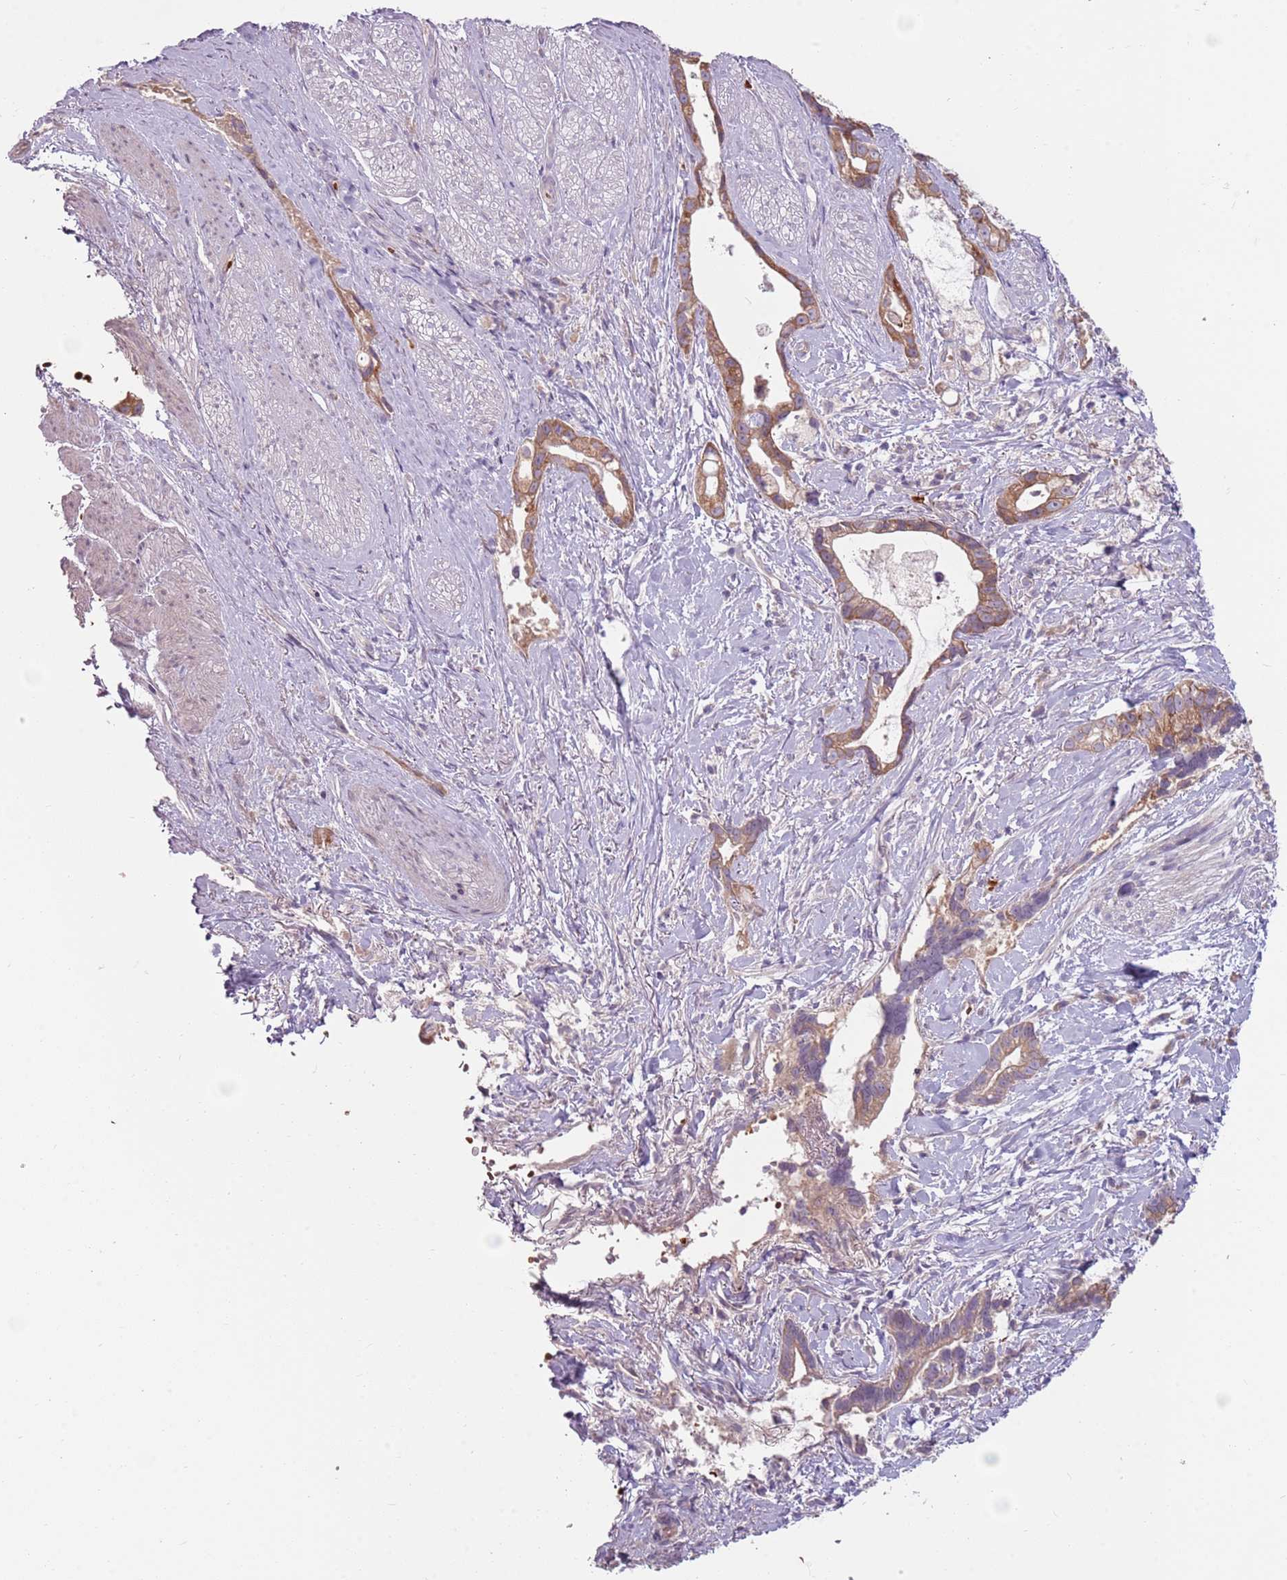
{"staining": {"intensity": "moderate", "quantity": ">75%", "location": "cytoplasmic/membranous"}, "tissue": "stomach cancer", "cell_type": "Tumor cells", "image_type": "cancer", "snomed": [{"axis": "morphology", "description": "Adenocarcinoma, NOS"}, {"axis": "topography", "description": "Stomach"}], "caption": "A photomicrograph of human stomach cancer stained for a protein exhibits moderate cytoplasmic/membranous brown staining in tumor cells. Ihc stains the protein of interest in brown and the nuclei are stained blue.", "gene": "HSPA14", "patient": {"sex": "male", "age": 55}}